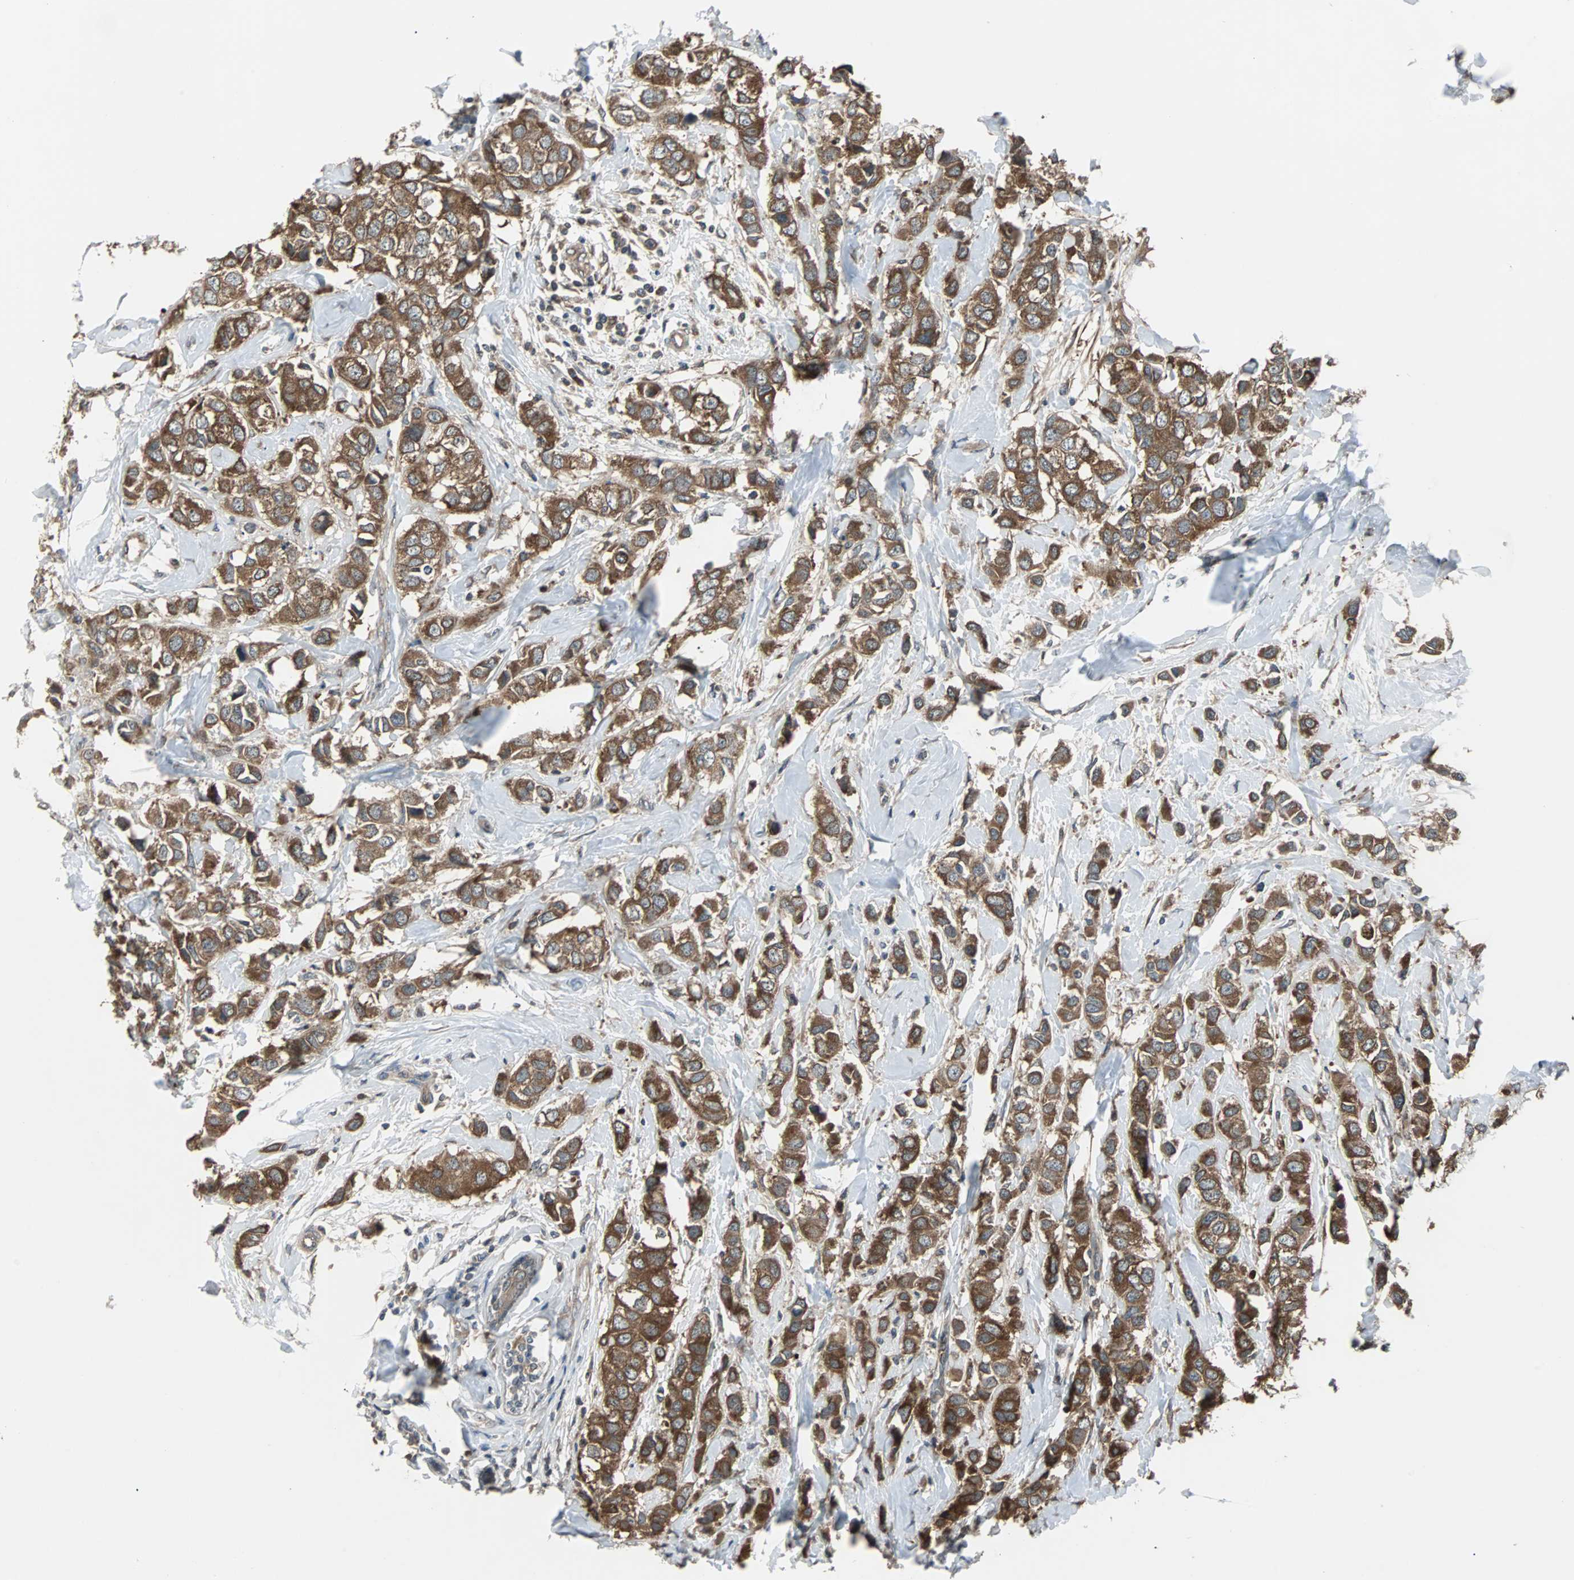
{"staining": {"intensity": "moderate", "quantity": ">75%", "location": "cytoplasmic/membranous"}, "tissue": "breast cancer", "cell_type": "Tumor cells", "image_type": "cancer", "snomed": [{"axis": "morphology", "description": "Duct carcinoma"}, {"axis": "topography", "description": "Breast"}], "caption": "The image exhibits immunohistochemical staining of breast cancer. There is moderate cytoplasmic/membranous expression is present in about >75% of tumor cells.", "gene": "ARF1", "patient": {"sex": "female", "age": 50}}